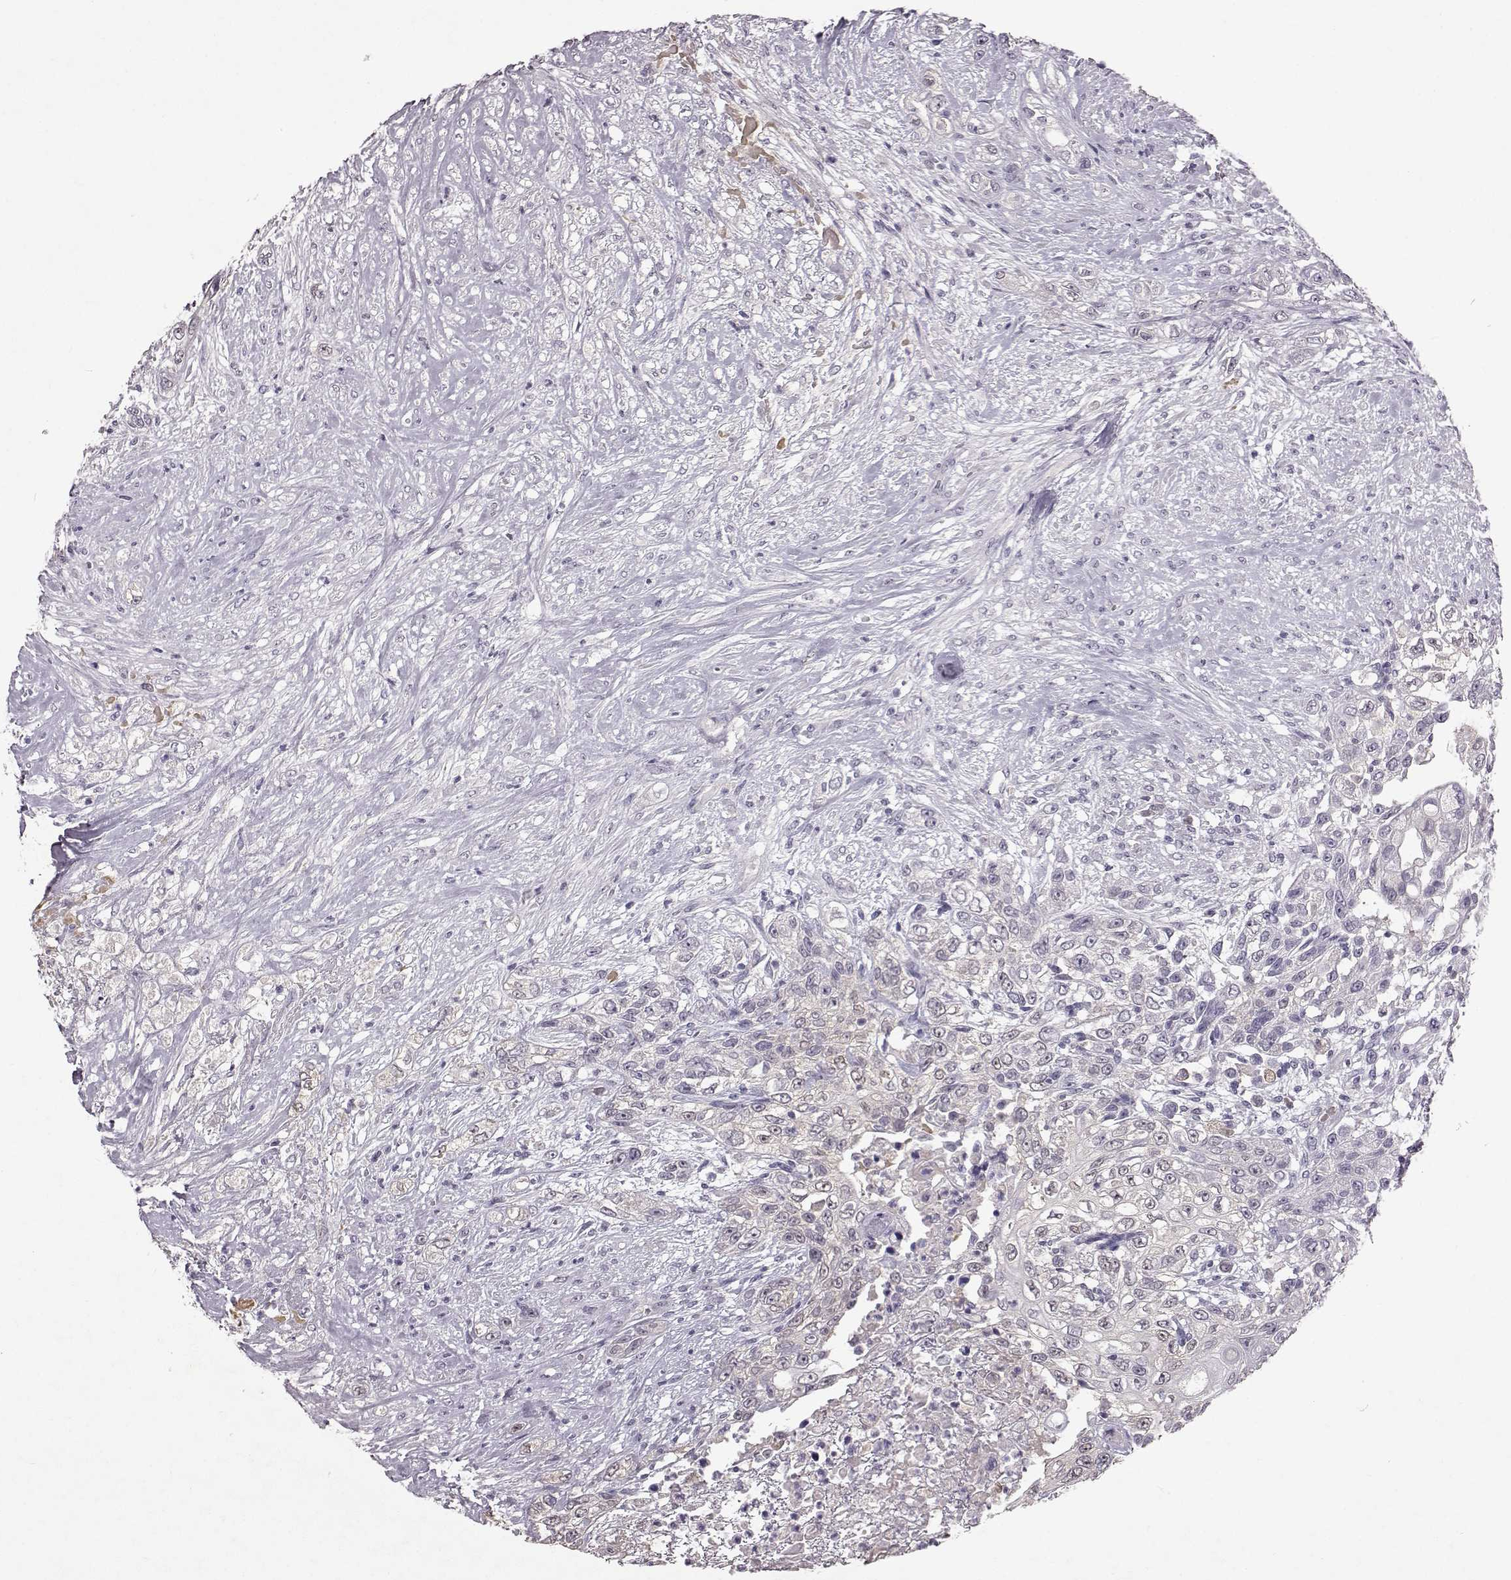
{"staining": {"intensity": "negative", "quantity": "none", "location": "none"}, "tissue": "urothelial cancer", "cell_type": "Tumor cells", "image_type": "cancer", "snomed": [{"axis": "morphology", "description": "Urothelial carcinoma, High grade"}, {"axis": "topography", "description": "Urinary bladder"}], "caption": "This is a micrograph of immunohistochemistry (IHC) staining of high-grade urothelial carcinoma, which shows no positivity in tumor cells.", "gene": "SPAG17", "patient": {"sex": "female", "age": 56}}